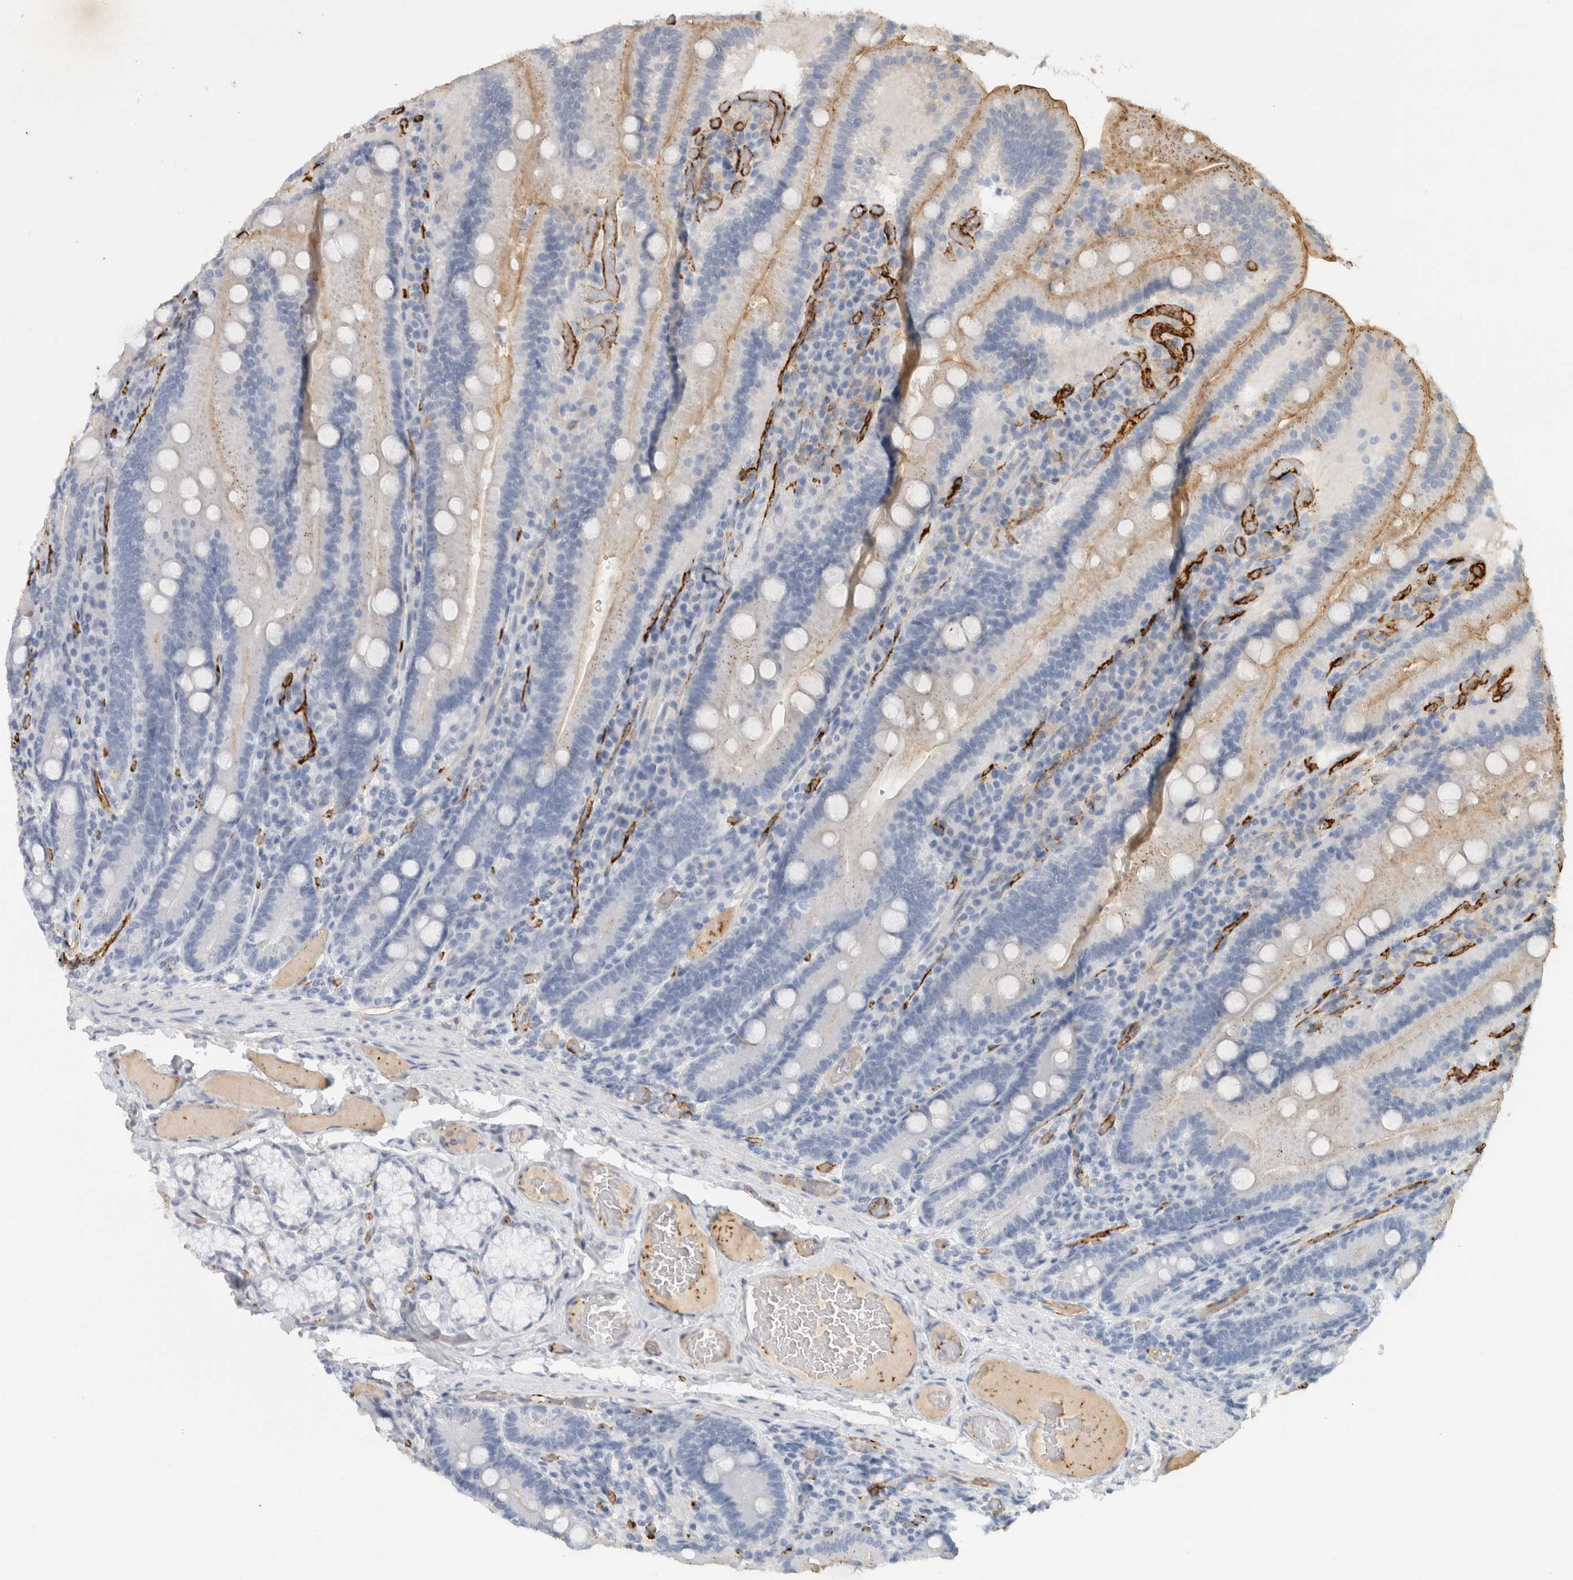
{"staining": {"intensity": "moderate", "quantity": "<25%", "location": "cytoplasmic/membranous"}, "tissue": "duodenum", "cell_type": "Glandular cells", "image_type": "normal", "snomed": [{"axis": "morphology", "description": "Normal tissue, NOS"}, {"axis": "topography", "description": "Duodenum"}], "caption": "Duodenum stained with immunohistochemistry (IHC) shows moderate cytoplasmic/membranous expression in about <25% of glandular cells.", "gene": "CD36", "patient": {"sex": "female", "age": 62}}